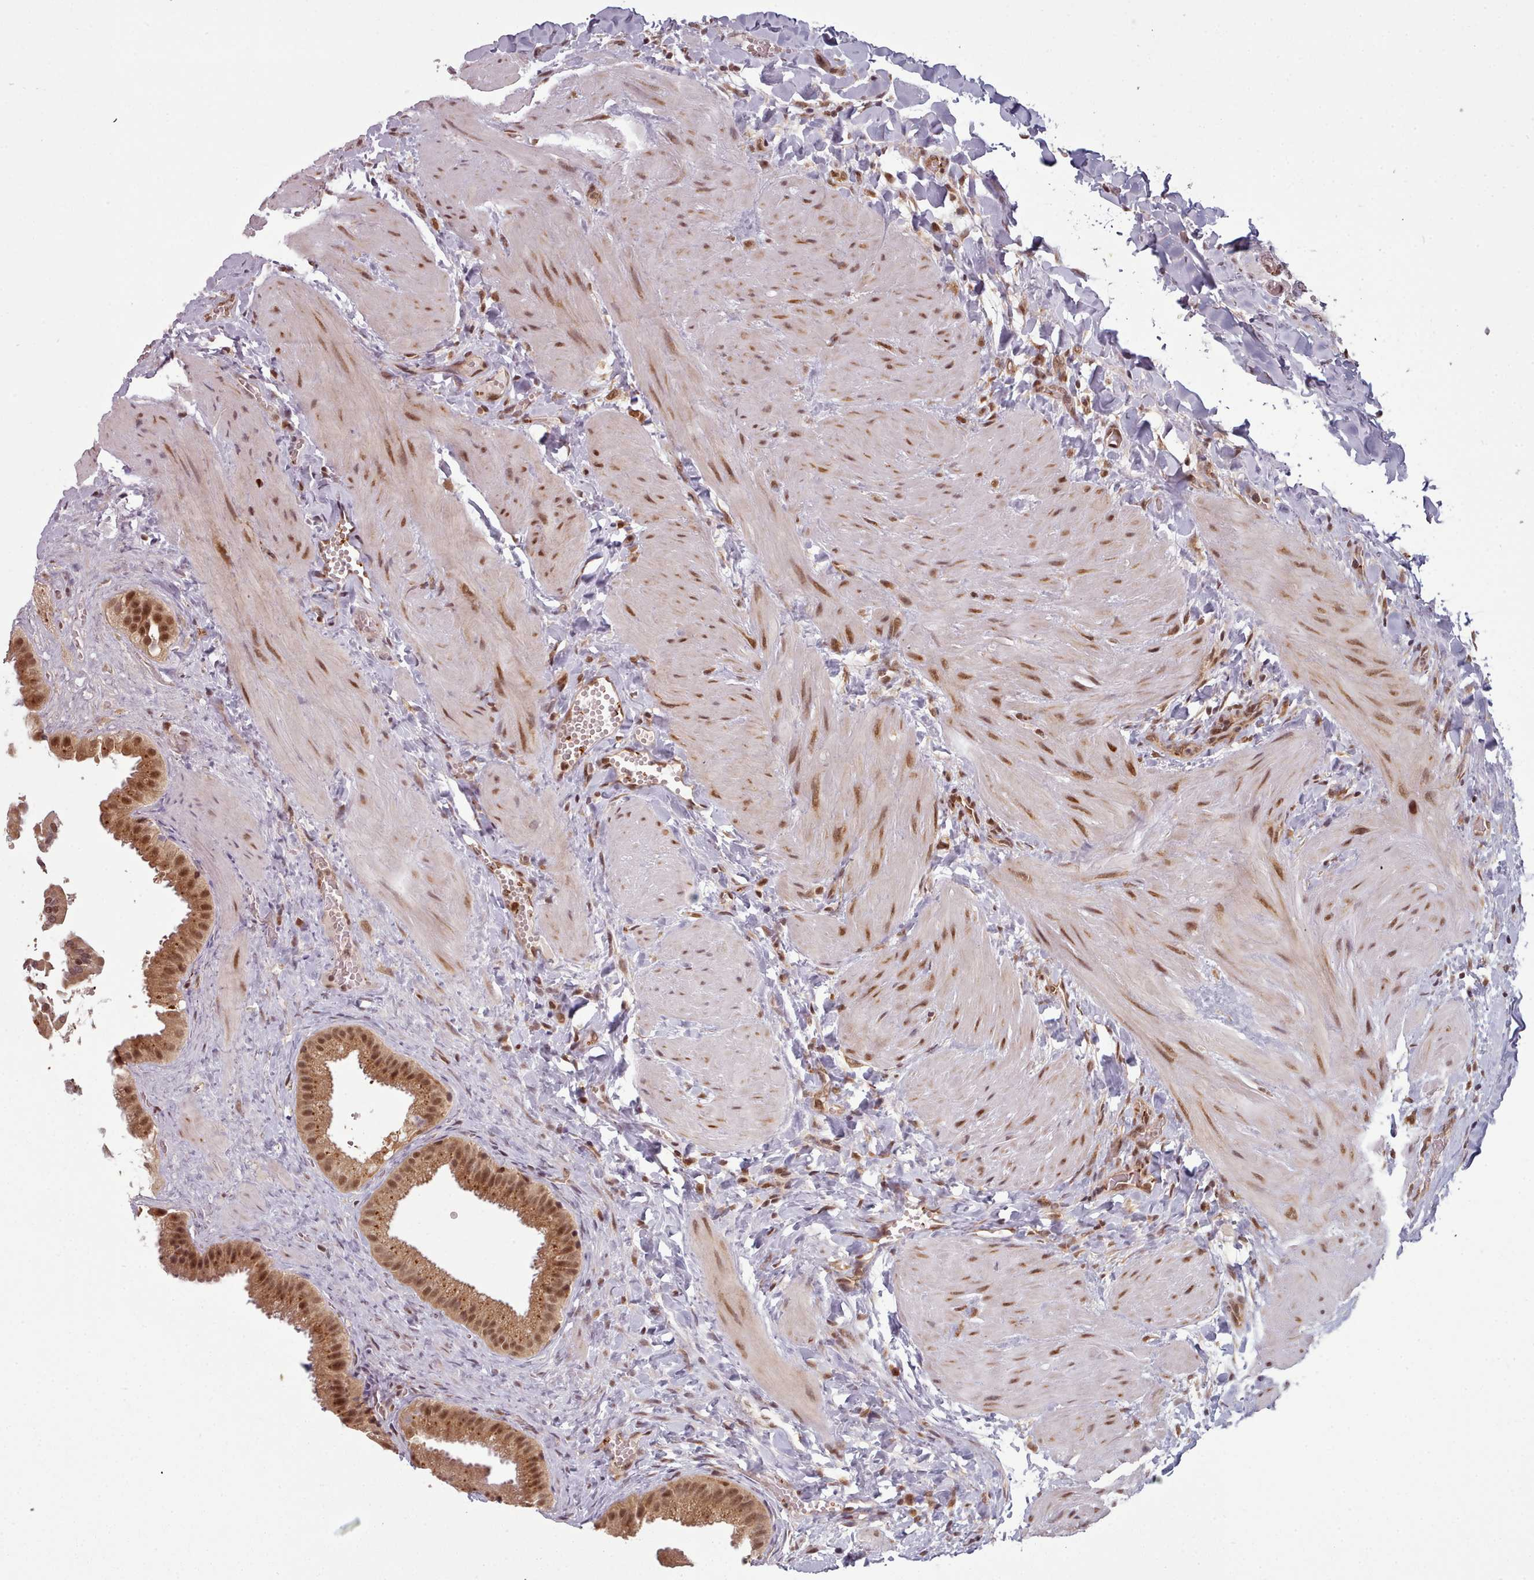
{"staining": {"intensity": "strong", "quantity": ">75%", "location": "cytoplasmic/membranous,nuclear"}, "tissue": "gallbladder", "cell_type": "Glandular cells", "image_type": "normal", "snomed": [{"axis": "morphology", "description": "Normal tissue, NOS"}, {"axis": "topography", "description": "Gallbladder"}], "caption": "High-power microscopy captured an IHC histopathology image of benign gallbladder, revealing strong cytoplasmic/membranous,nuclear expression in about >75% of glandular cells. (brown staining indicates protein expression, while blue staining denotes nuclei).", "gene": "DHX8", "patient": {"sex": "male", "age": 55}}